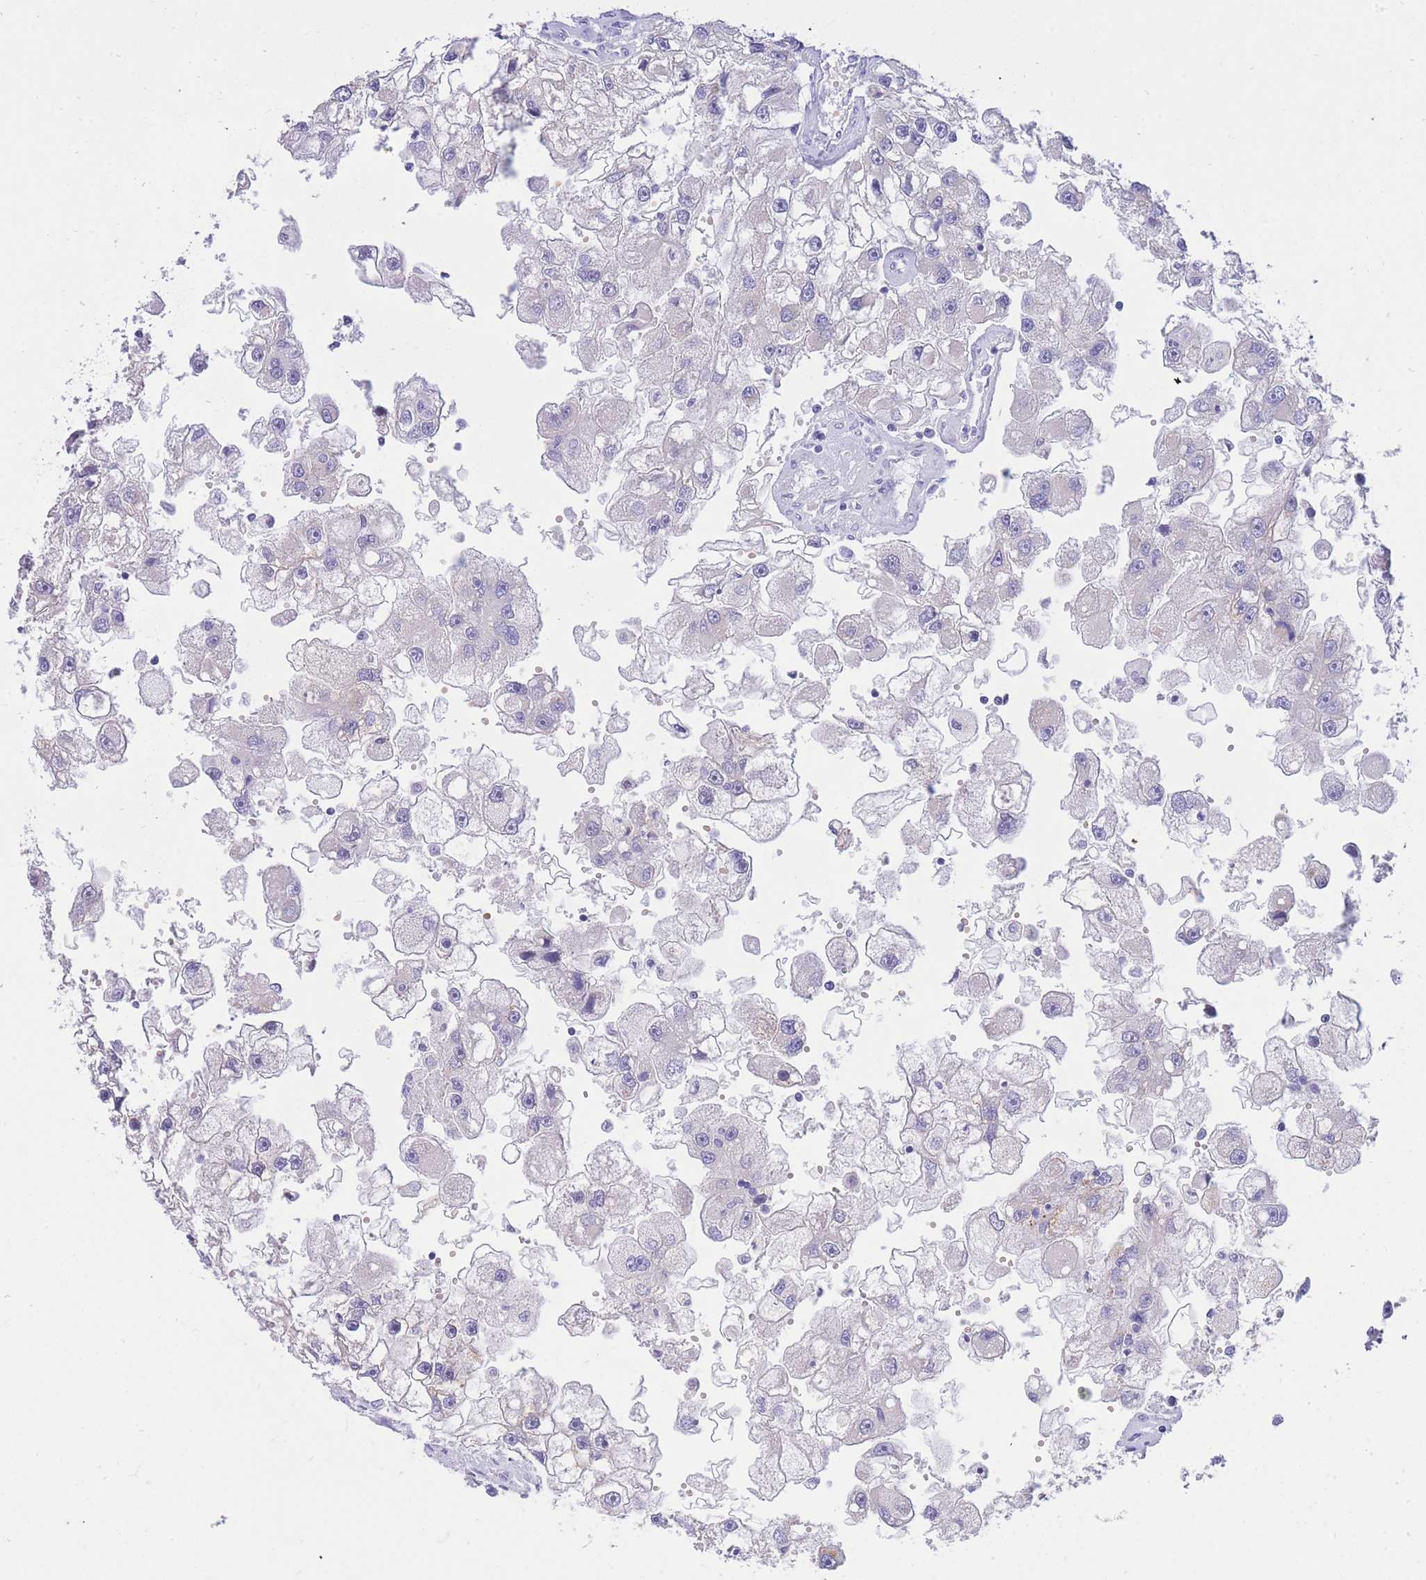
{"staining": {"intensity": "negative", "quantity": "none", "location": "none"}, "tissue": "renal cancer", "cell_type": "Tumor cells", "image_type": "cancer", "snomed": [{"axis": "morphology", "description": "Adenocarcinoma, NOS"}, {"axis": "topography", "description": "Kidney"}], "caption": "Micrograph shows no significant protein staining in tumor cells of renal cancer (adenocarcinoma).", "gene": "SSUH2", "patient": {"sex": "male", "age": 63}}